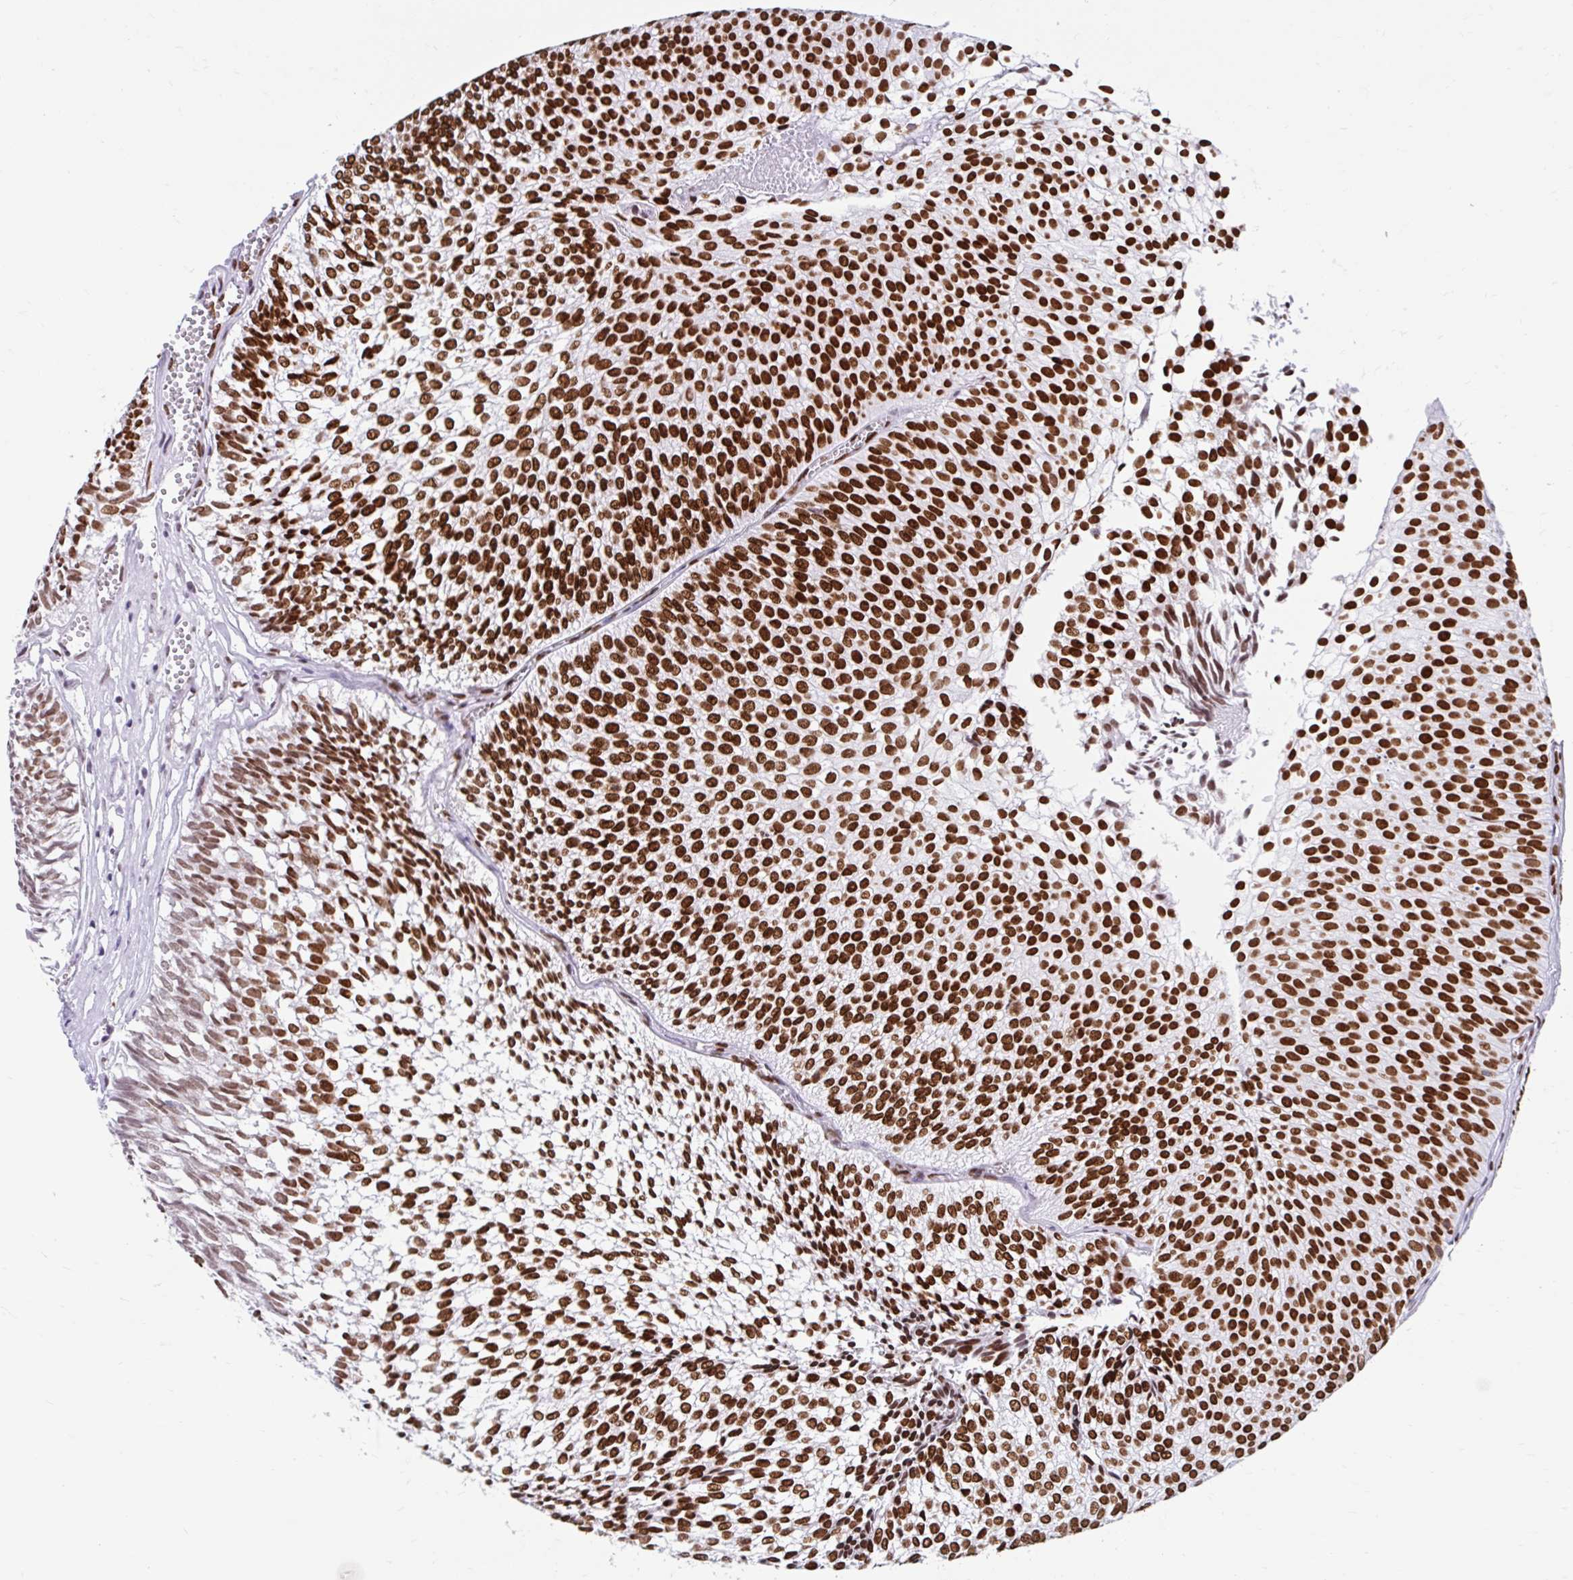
{"staining": {"intensity": "strong", "quantity": ">75%", "location": "nuclear"}, "tissue": "urothelial cancer", "cell_type": "Tumor cells", "image_type": "cancer", "snomed": [{"axis": "morphology", "description": "Urothelial carcinoma, Low grade"}, {"axis": "topography", "description": "Urinary bladder"}], "caption": "This is a photomicrograph of immunohistochemistry (IHC) staining of low-grade urothelial carcinoma, which shows strong positivity in the nuclear of tumor cells.", "gene": "KHDRBS1", "patient": {"sex": "male", "age": 91}}